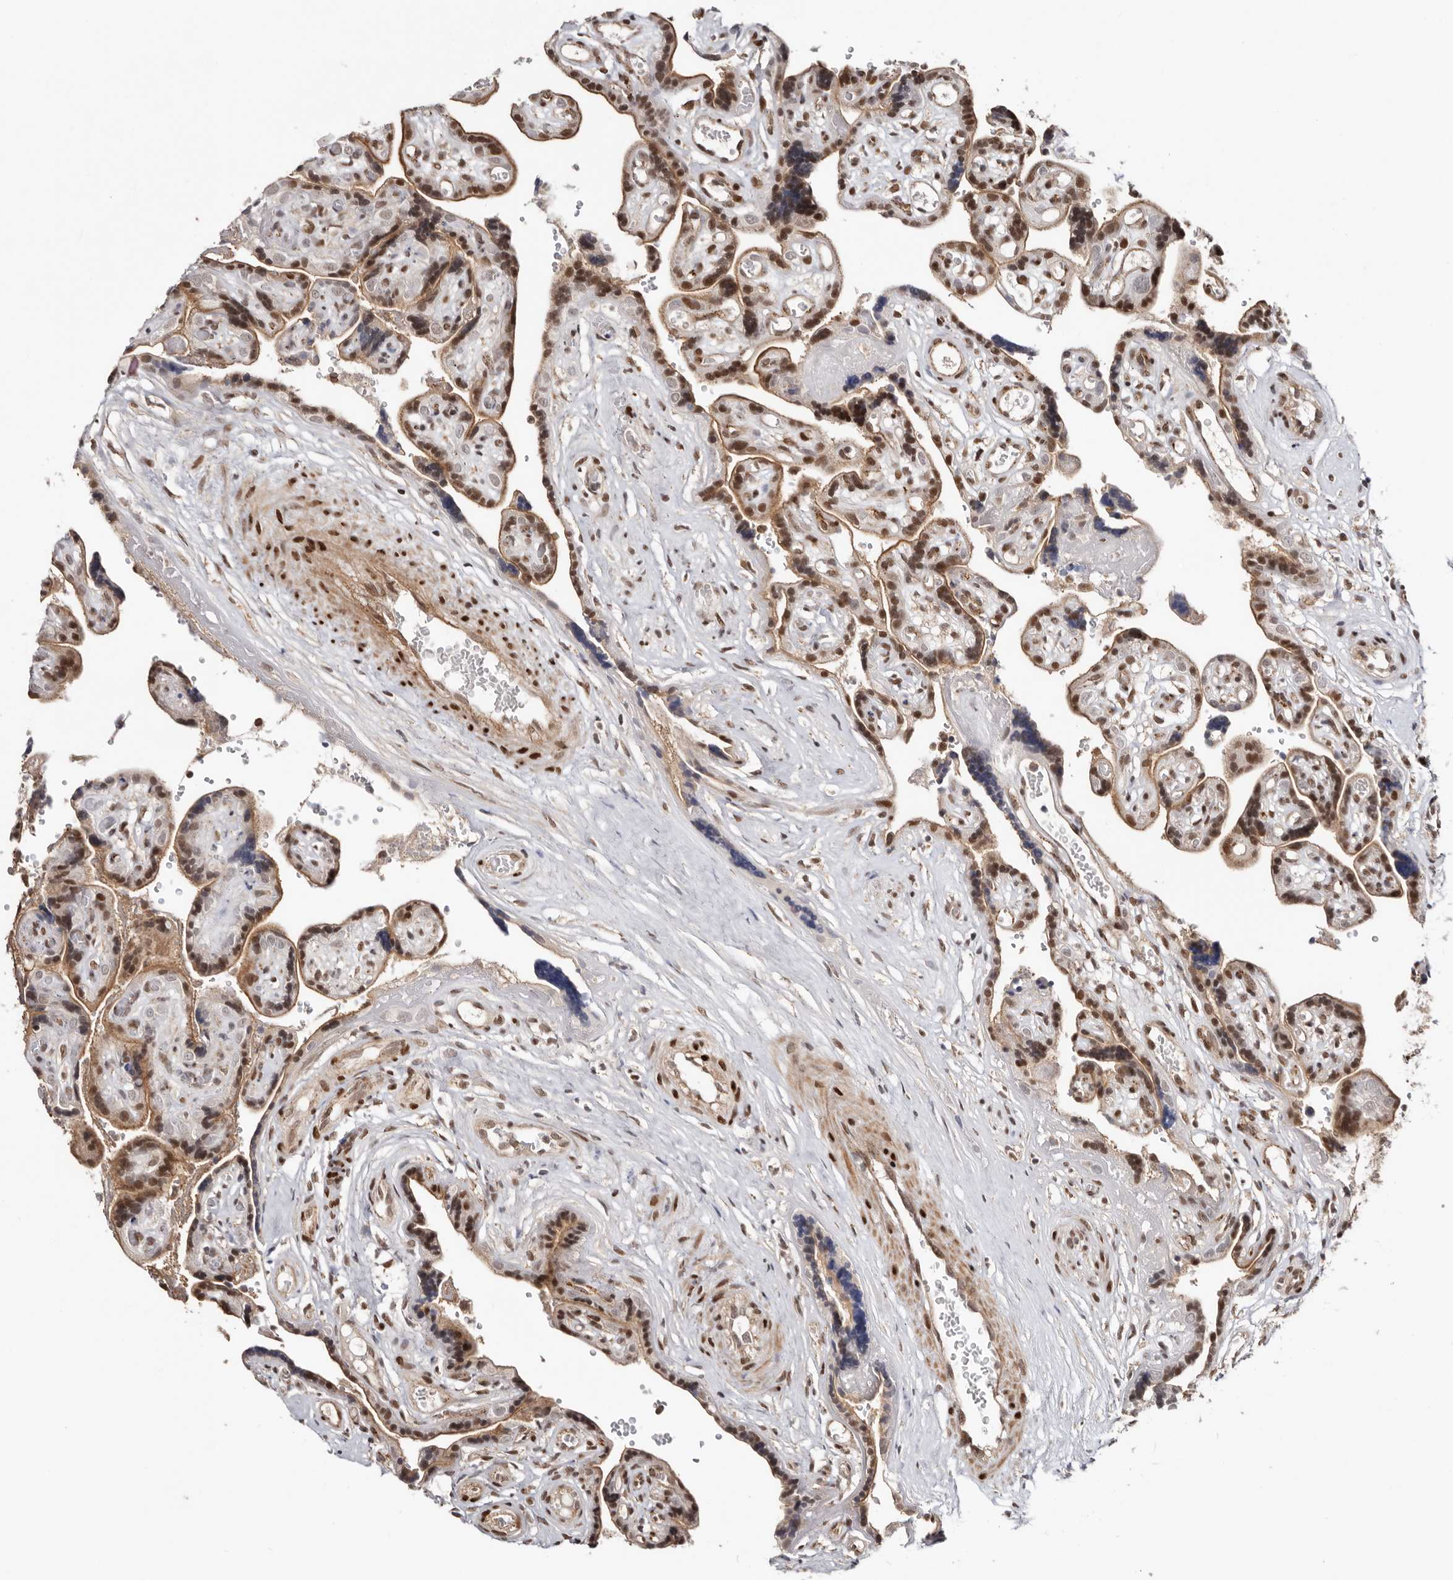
{"staining": {"intensity": "strong", "quantity": ">75%", "location": "nuclear"}, "tissue": "placenta", "cell_type": "Decidual cells", "image_type": "normal", "snomed": [{"axis": "morphology", "description": "Normal tissue, NOS"}, {"axis": "topography", "description": "Placenta"}], "caption": "Immunohistochemical staining of normal placenta displays high levels of strong nuclear staining in about >75% of decidual cells.", "gene": "SMAD7", "patient": {"sex": "female", "age": 30}}